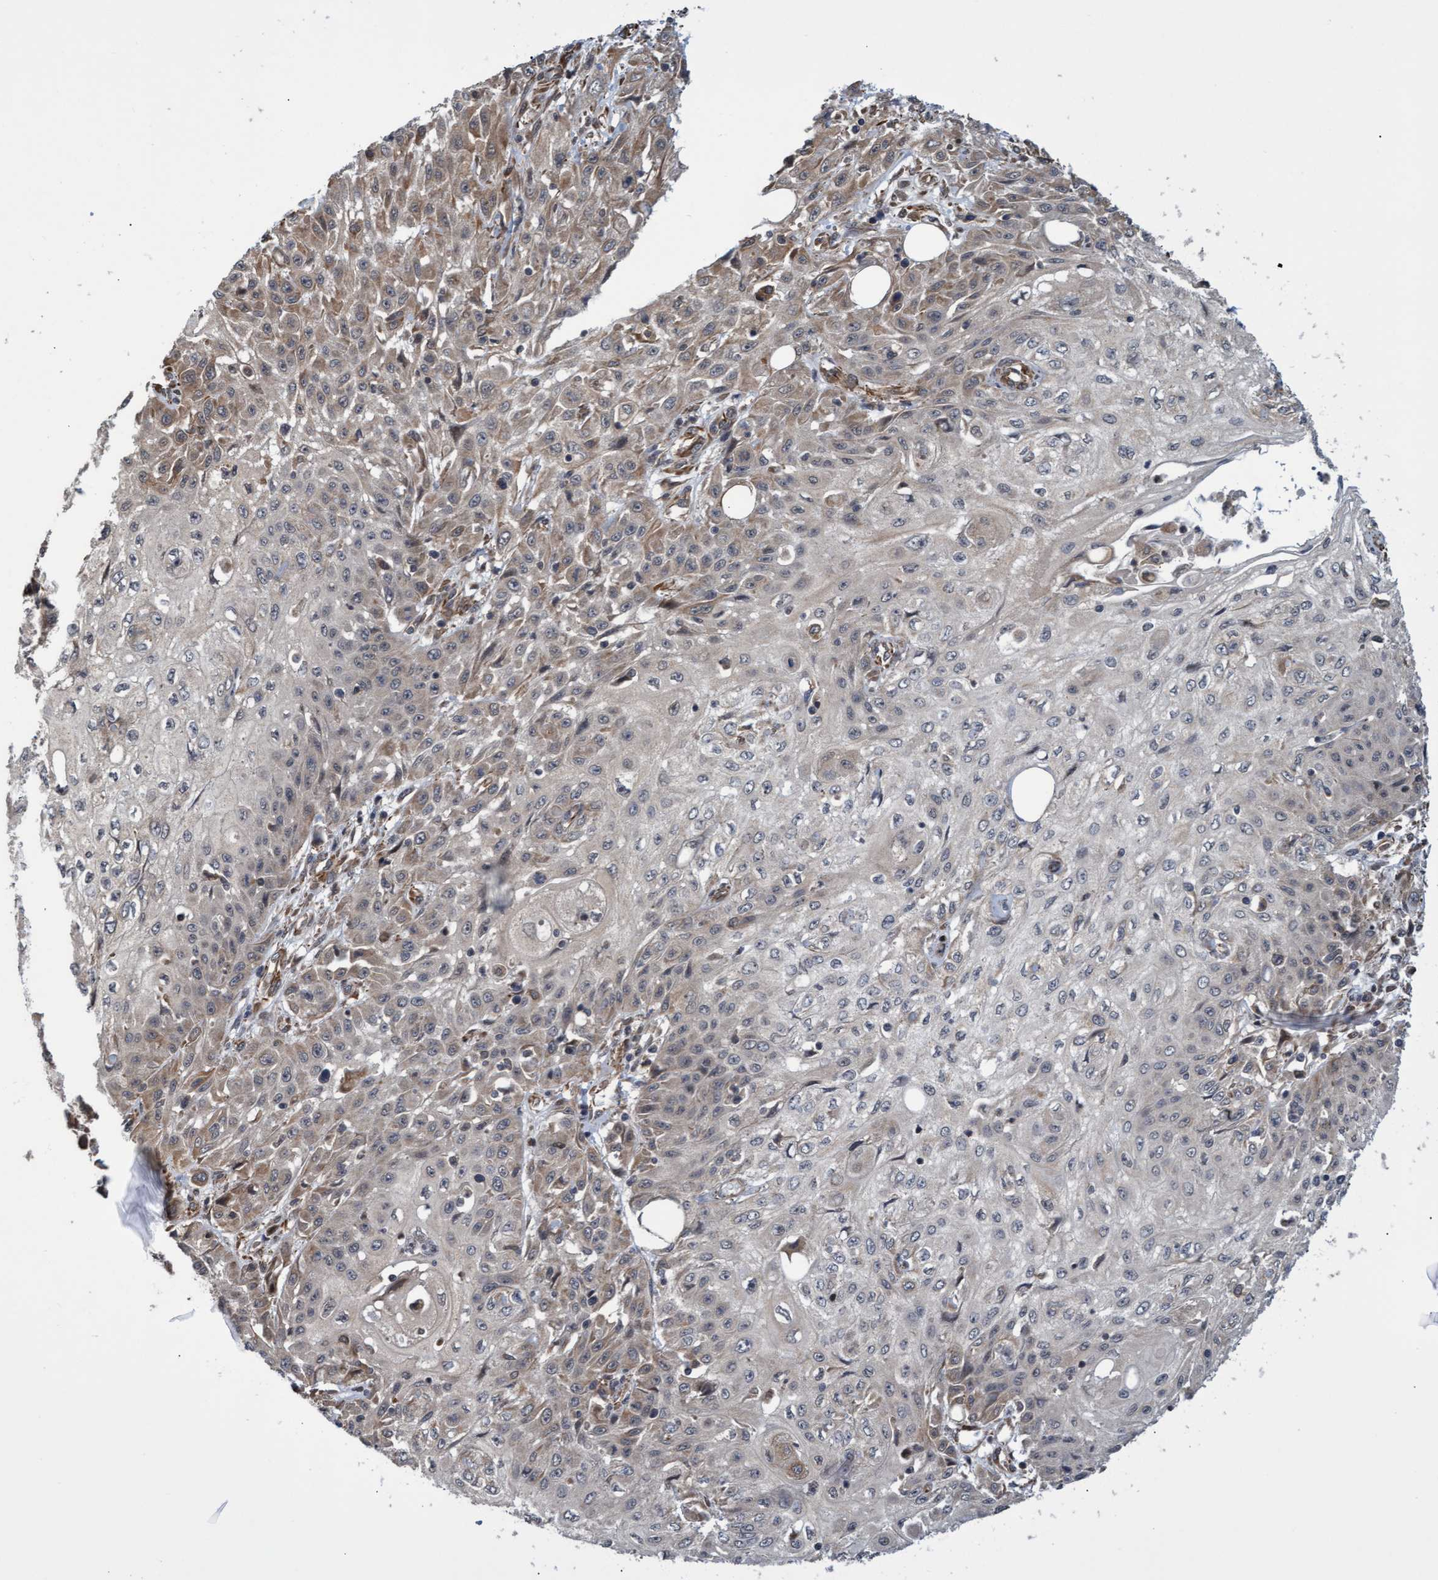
{"staining": {"intensity": "moderate", "quantity": "<25%", "location": "cytoplasmic/membranous"}, "tissue": "skin cancer", "cell_type": "Tumor cells", "image_type": "cancer", "snomed": [{"axis": "morphology", "description": "Squamous cell carcinoma, NOS"}, {"axis": "morphology", "description": "Squamous cell carcinoma, metastatic, NOS"}, {"axis": "topography", "description": "Skin"}, {"axis": "topography", "description": "Lymph node"}], "caption": "Moderate cytoplasmic/membranous protein staining is appreciated in about <25% of tumor cells in skin cancer (squamous cell carcinoma).", "gene": "TNFRSF10B", "patient": {"sex": "male", "age": 75}}